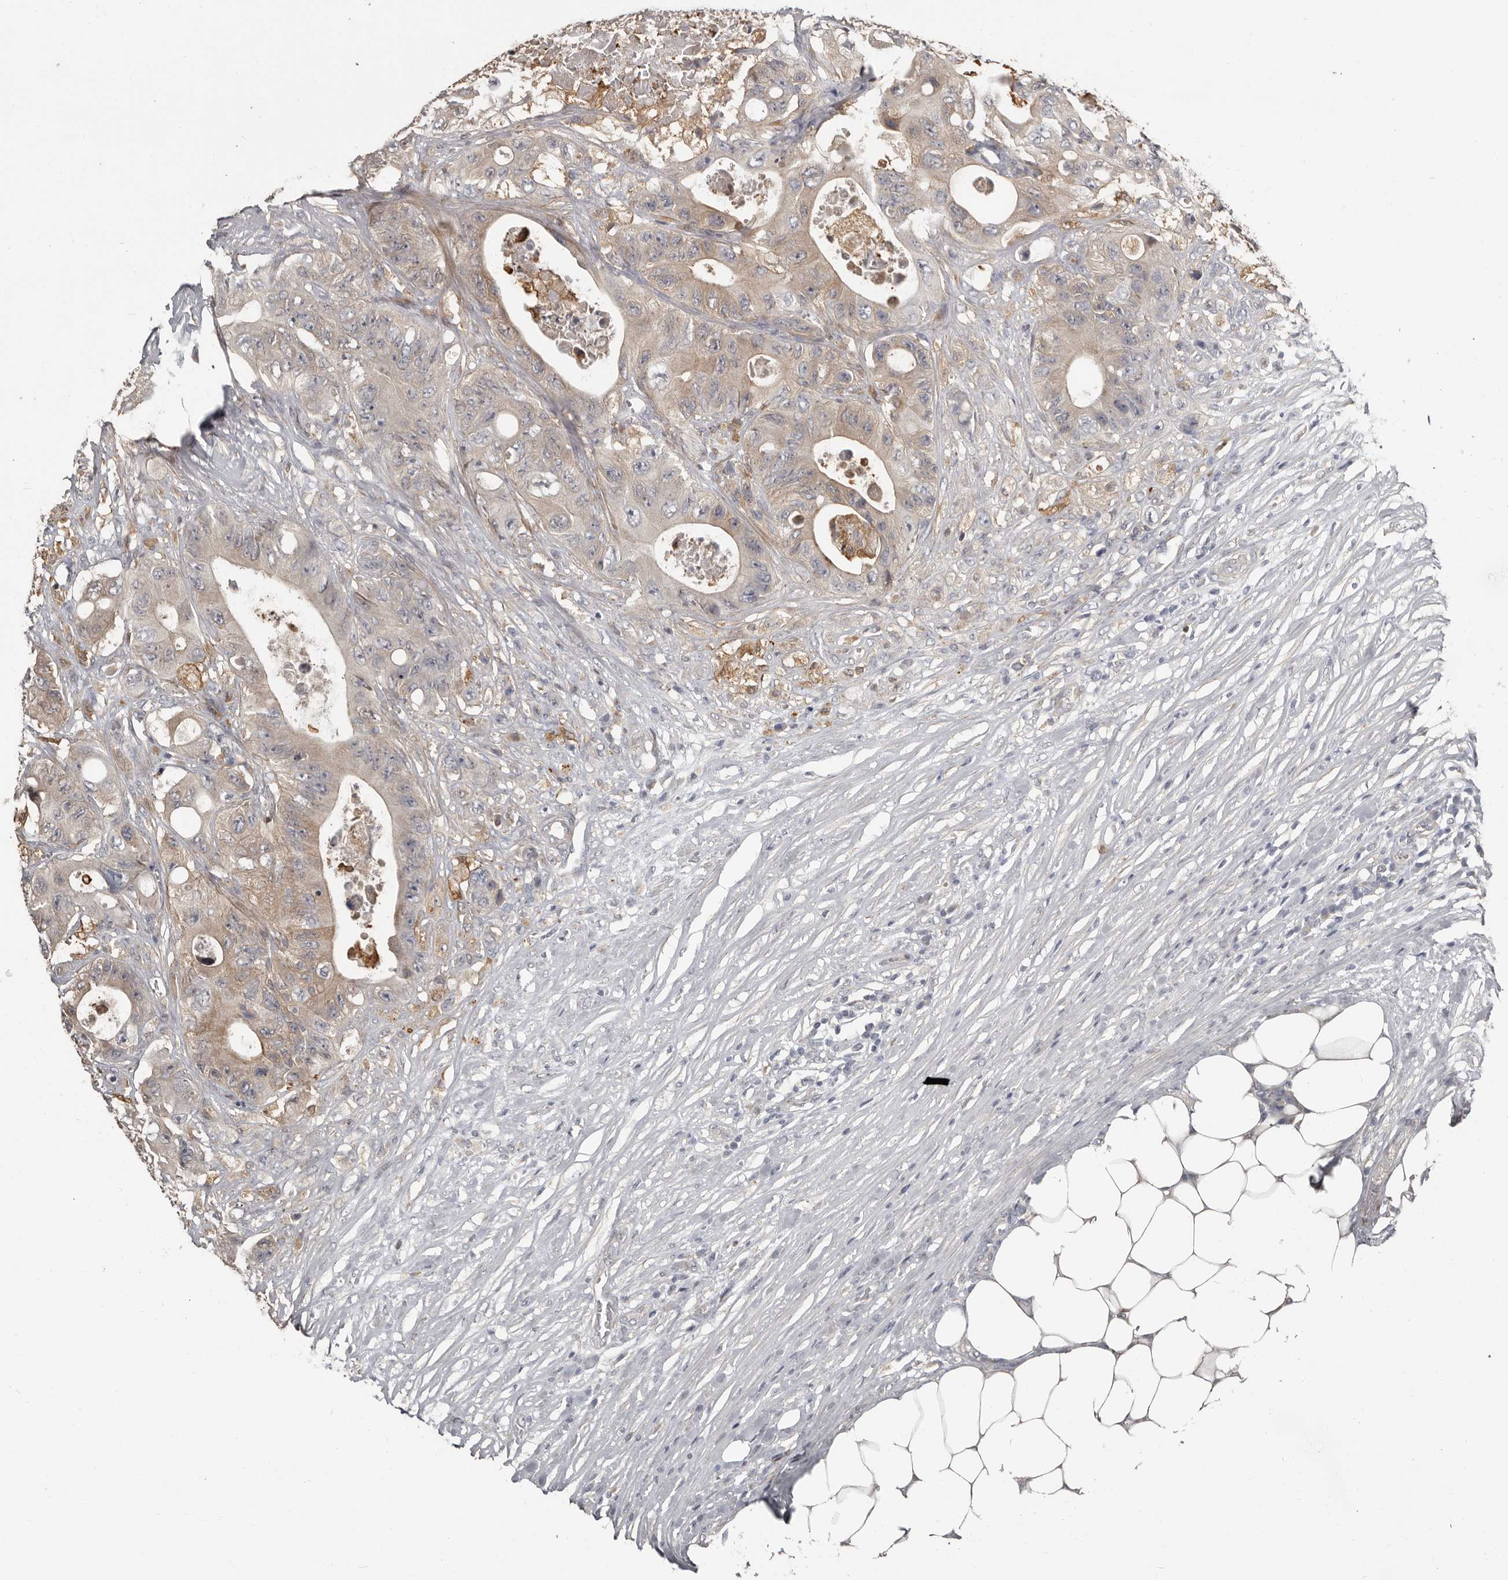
{"staining": {"intensity": "weak", "quantity": ">75%", "location": "cytoplasmic/membranous"}, "tissue": "colorectal cancer", "cell_type": "Tumor cells", "image_type": "cancer", "snomed": [{"axis": "morphology", "description": "Adenocarcinoma, NOS"}, {"axis": "topography", "description": "Colon"}], "caption": "Protein staining of colorectal adenocarcinoma tissue exhibits weak cytoplasmic/membranous staining in about >75% of tumor cells.", "gene": "KCNJ8", "patient": {"sex": "female", "age": 46}}